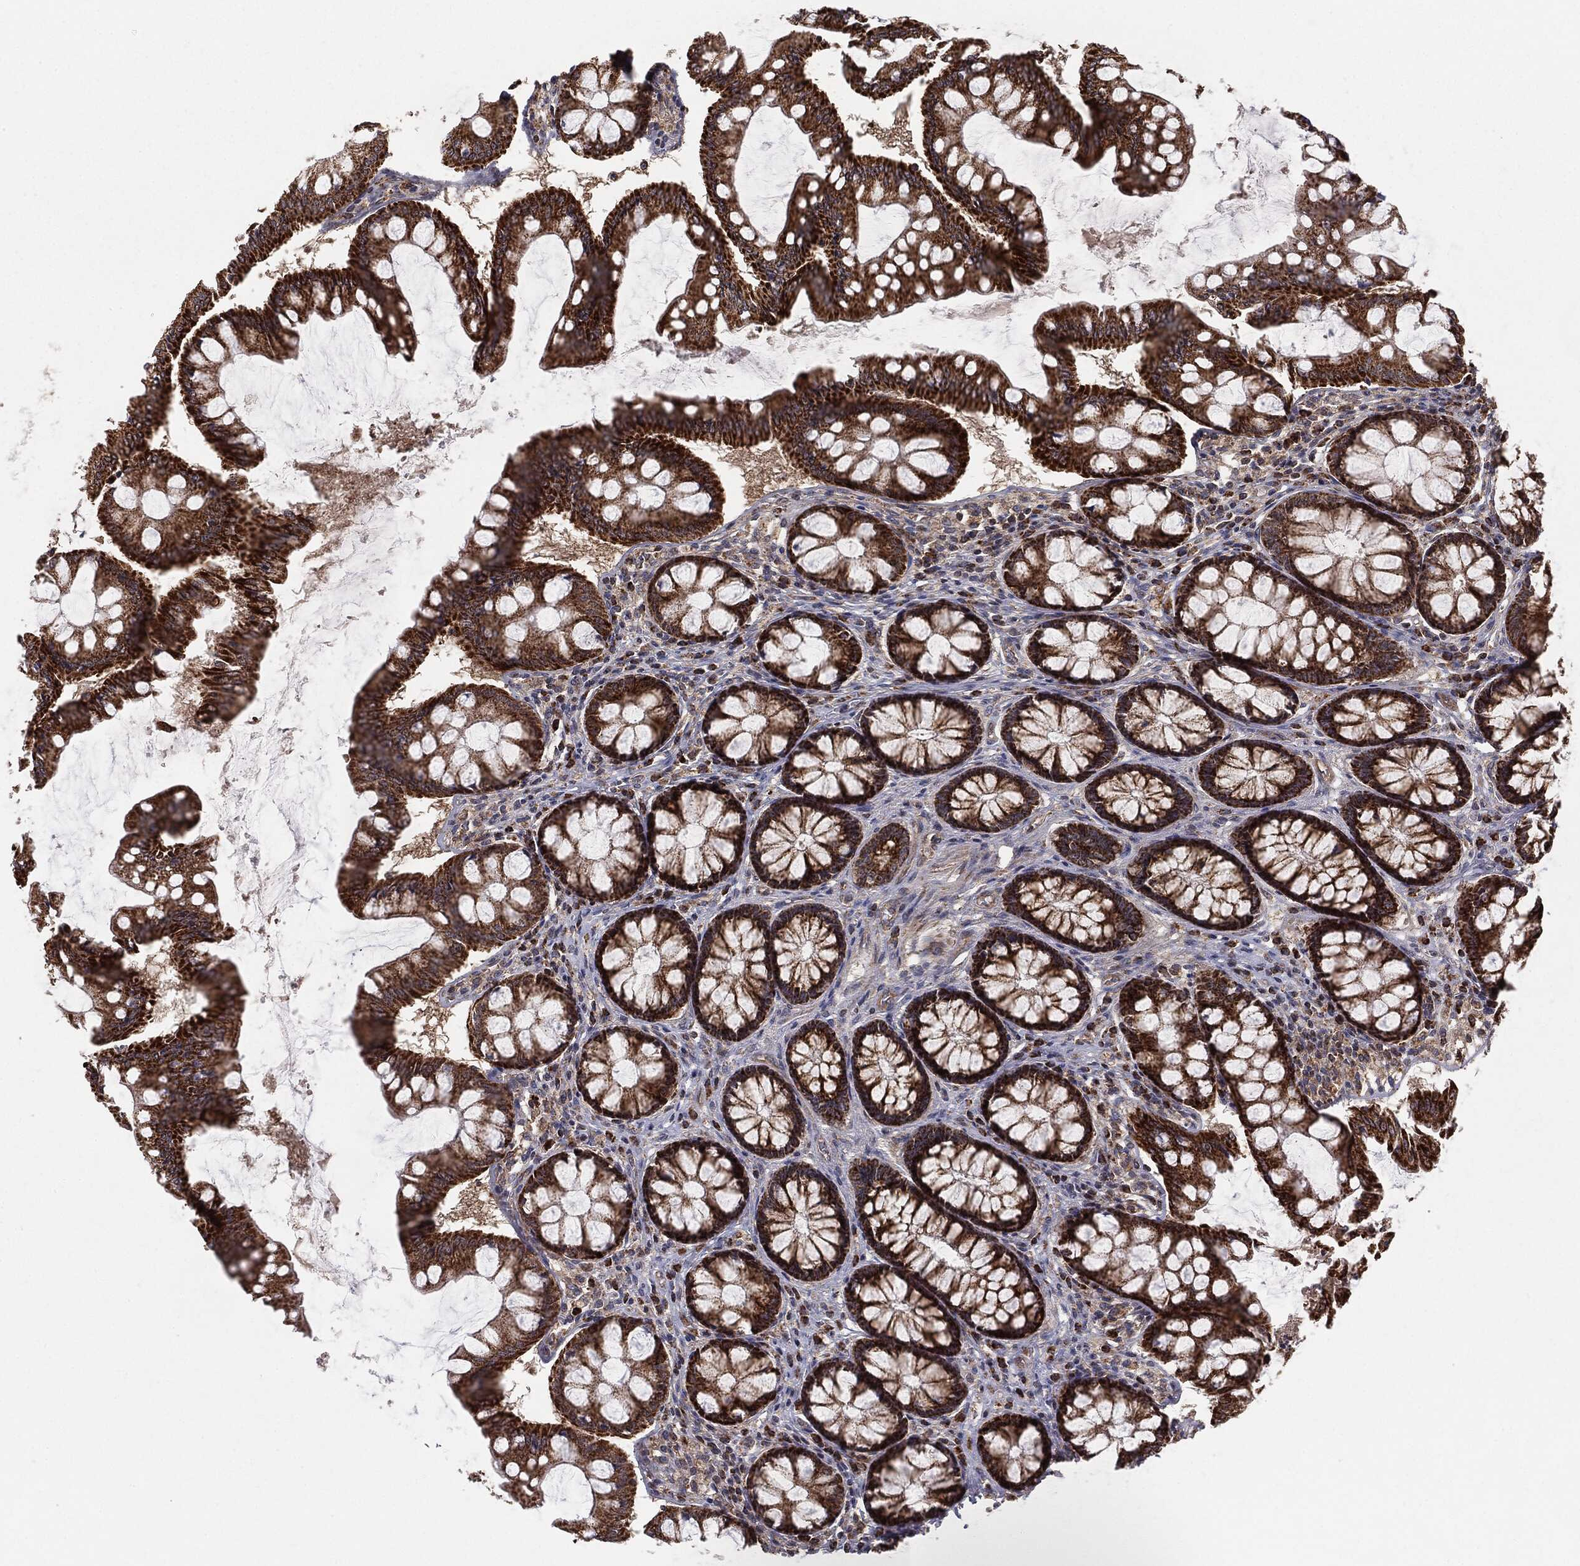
{"staining": {"intensity": "moderate", "quantity": "25%-75%", "location": "cytoplasmic/membranous"}, "tissue": "colon", "cell_type": "Endothelial cells", "image_type": "normal", "snomed": [{"axis": "morphology", "description": "Normal tissue, NOS"}, {"axis": "topography", "description": "Colon"}], "caption": "A histopathology image of colon stained for a protein demonstrates moderate cytoplasmic/membranous brown staining in endothelial cells. (Brightfield microscopy of DAB IHC at high magnification).", "gene": "MTOR", "patient": {"sex": "female", "age": 65}}